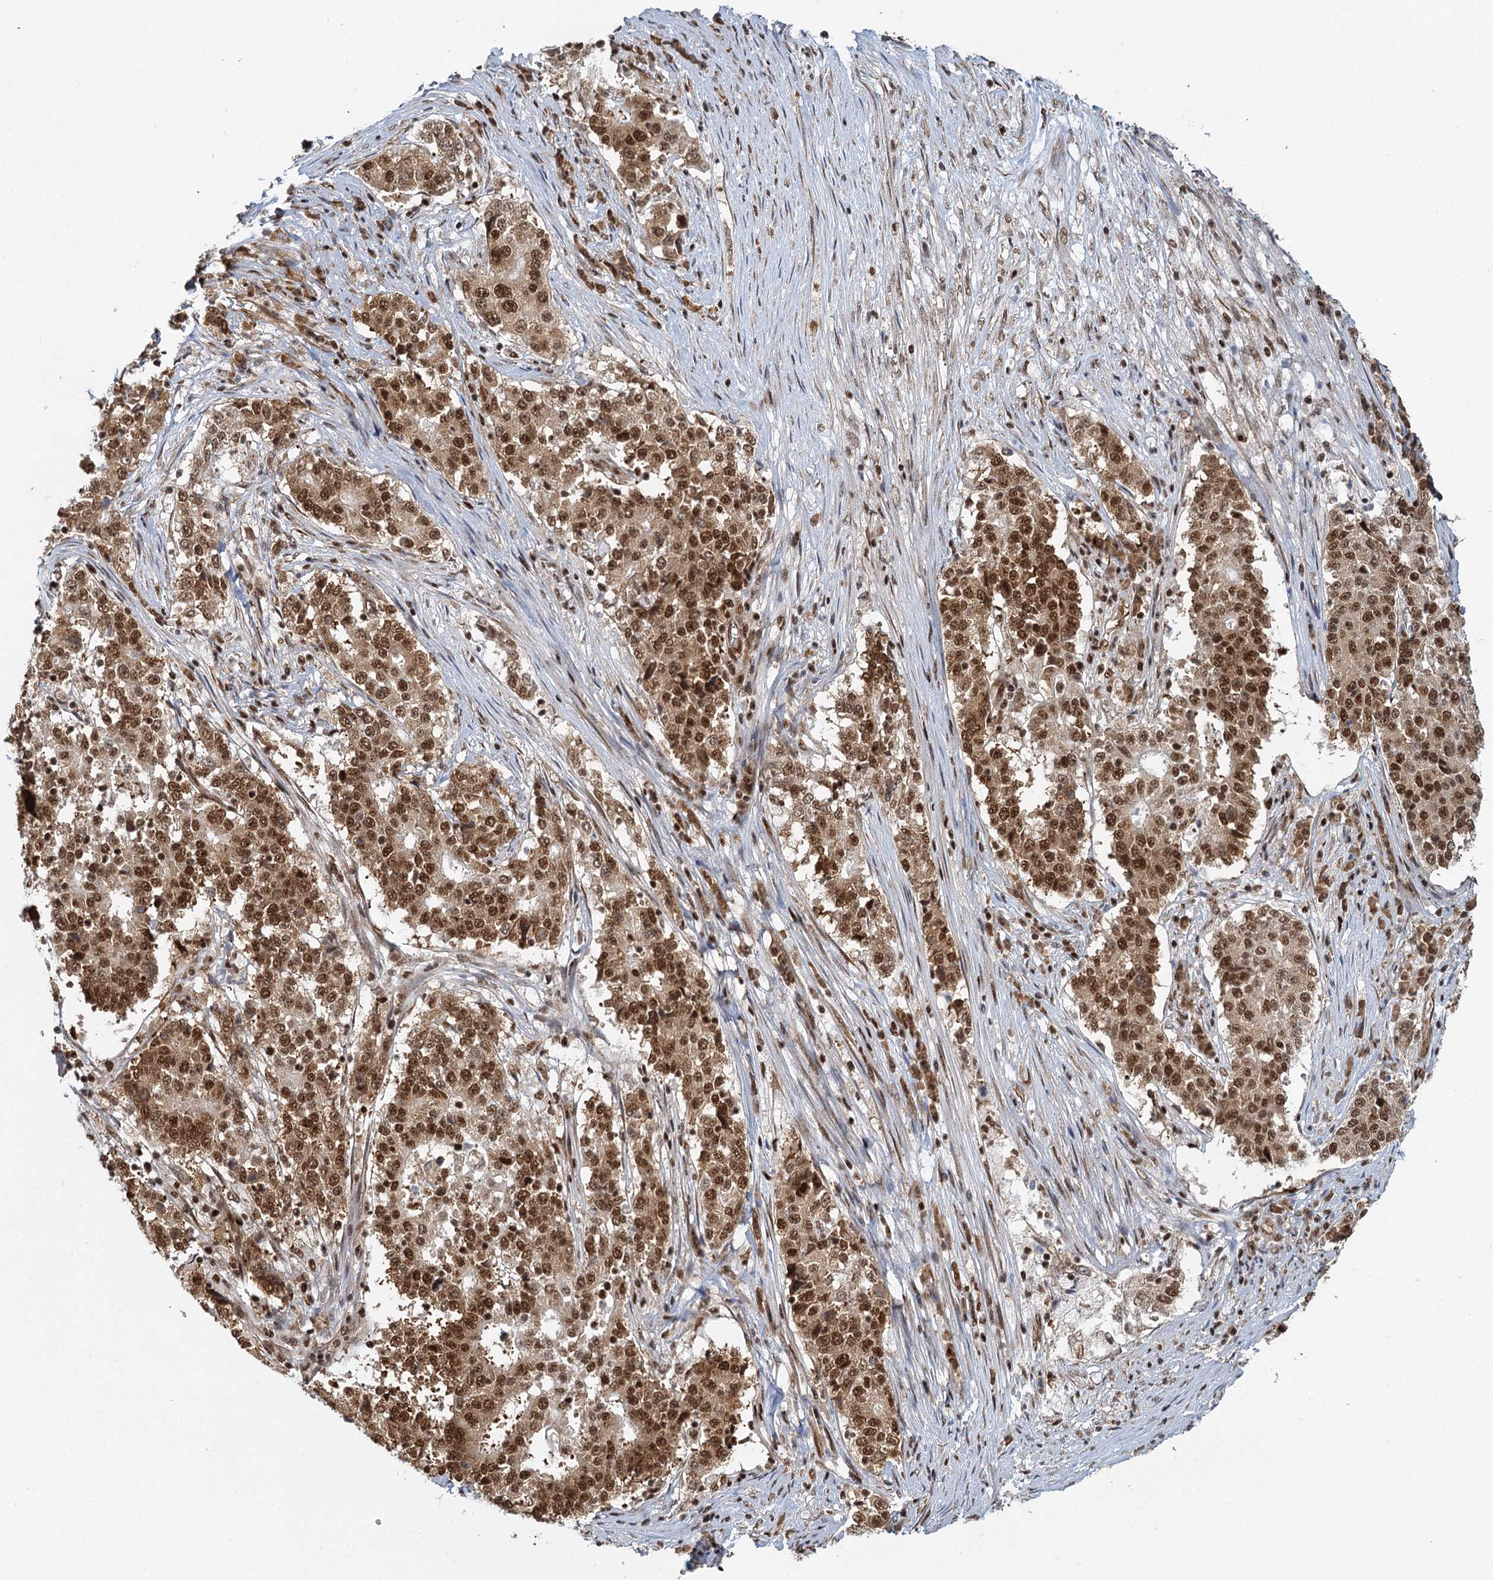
{"staining": {"intensity": "strong", "quantity": ">75%", "location": "nuclear"}, "tissue": "stomach cancer", "cell_type": "Tumor cells", "image_type": "cancer", "snomed": [{"axis": "morphology", "description": "Adenocarcinoma, NOS"}, {"axis": "topography", "description": "Stomach"}], "caption": "The image reveals staining of adenocarcinoma (stomach), revealing strong nuclear protein staining (brown color) within tumor cells.", "gene": "GPATCH11", "patient": {"sex": "male", "age": 59}}